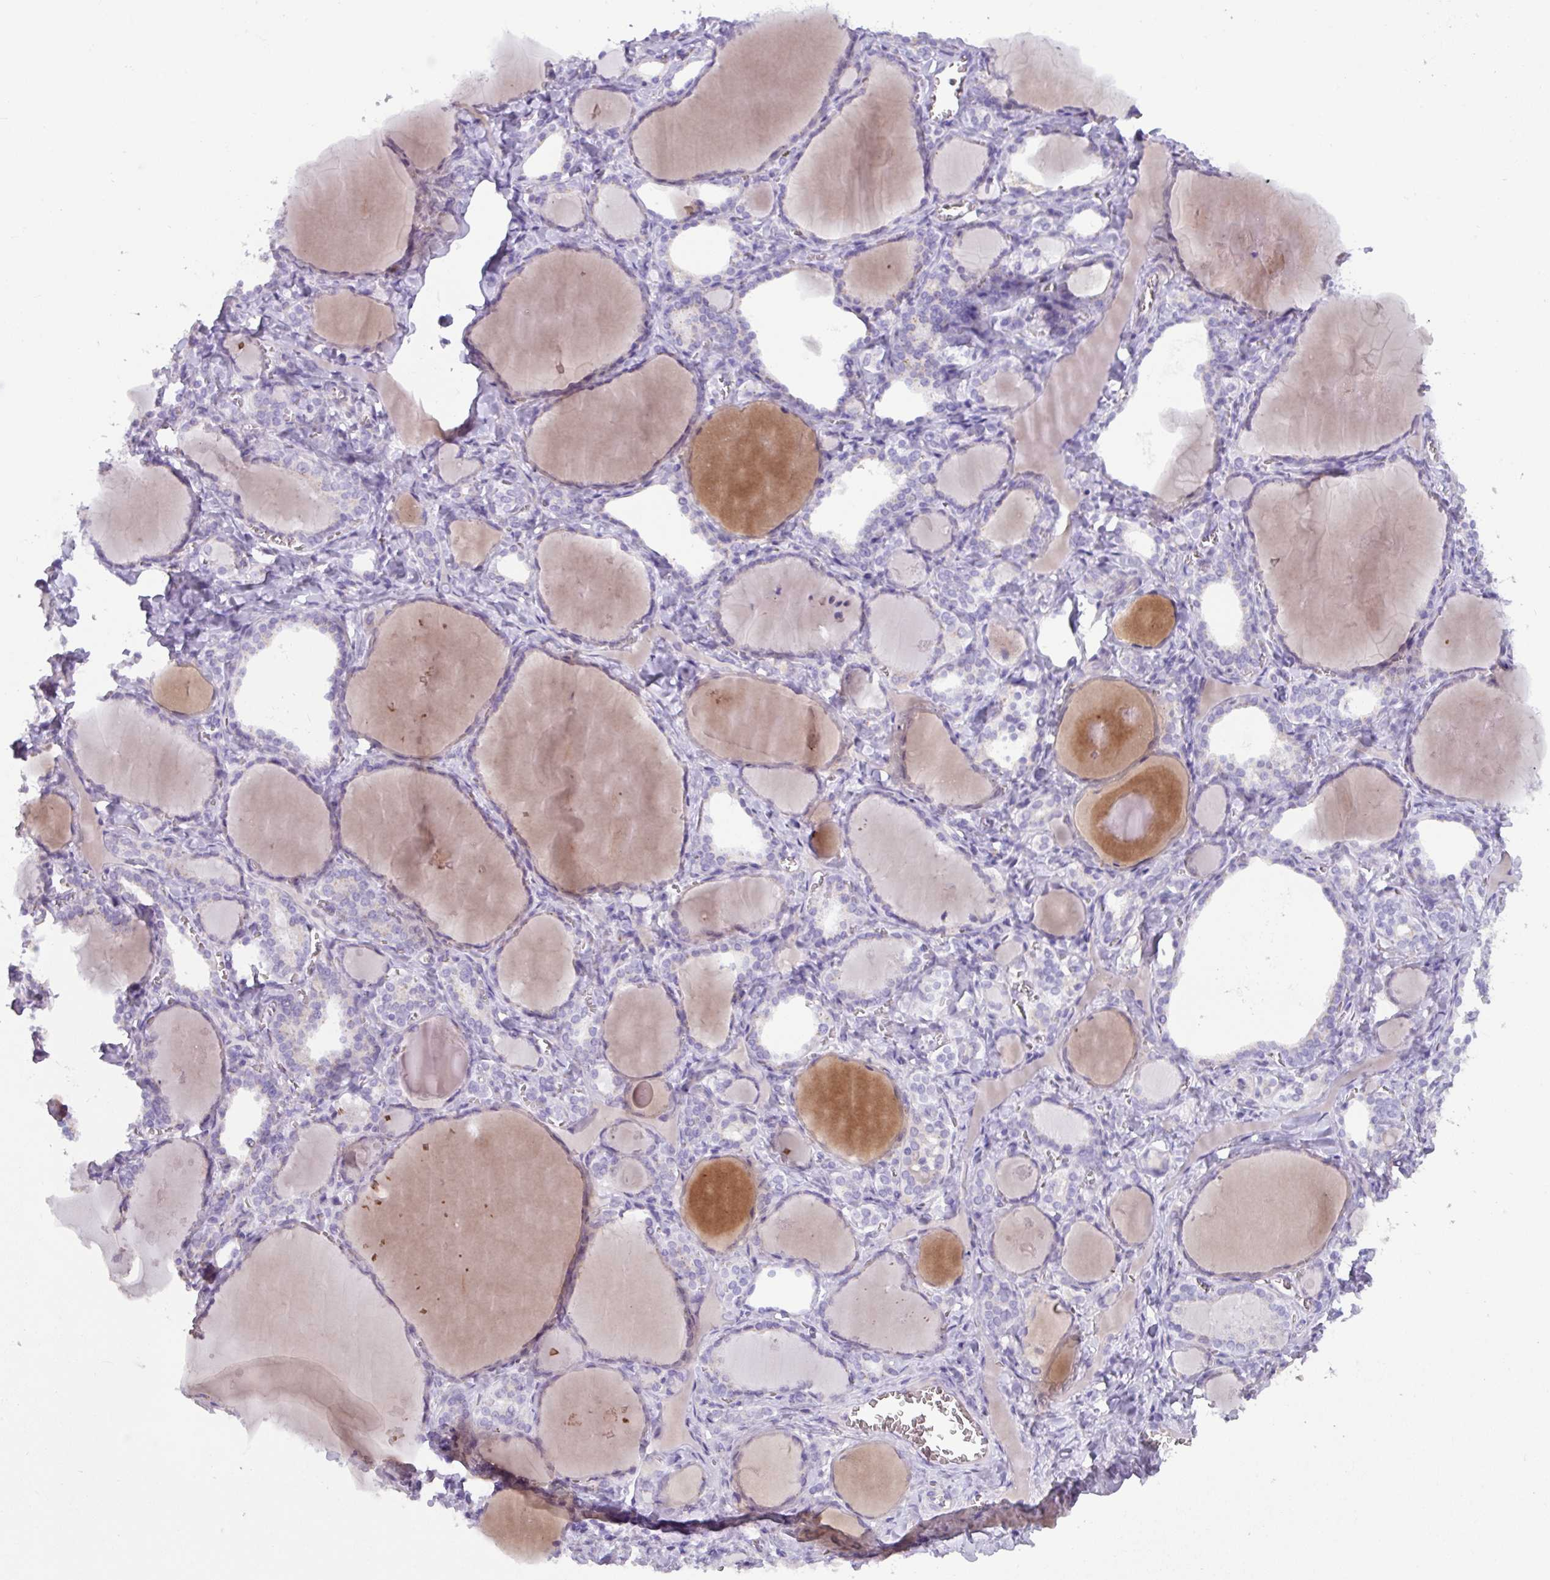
{"staining": {"intensity": "weak", "quantity": "25%-75%", "location": "cytoplasmic/membranous"}, "tissue": "thyroid gland", "cell_type": "Glandular cells", "image_type": "normal", "snomed": [{"axis": "morphology", "description": "Normal tissue, NOS"}, {"axis": "topography", "description": "Thyroid gland"}], "caption": "Protein expression analysis of benign human thyroid gland reveals weak cytoplasmic/membranous expression in approximately 25%-75% of glandular cells. The staining was performed using DAB, with brown indicating positive protein expression. Nuclei are stained blue with hematoxylin.", "gene": "ADGRE1", "patient": {"sex": "female", "age": 42}}